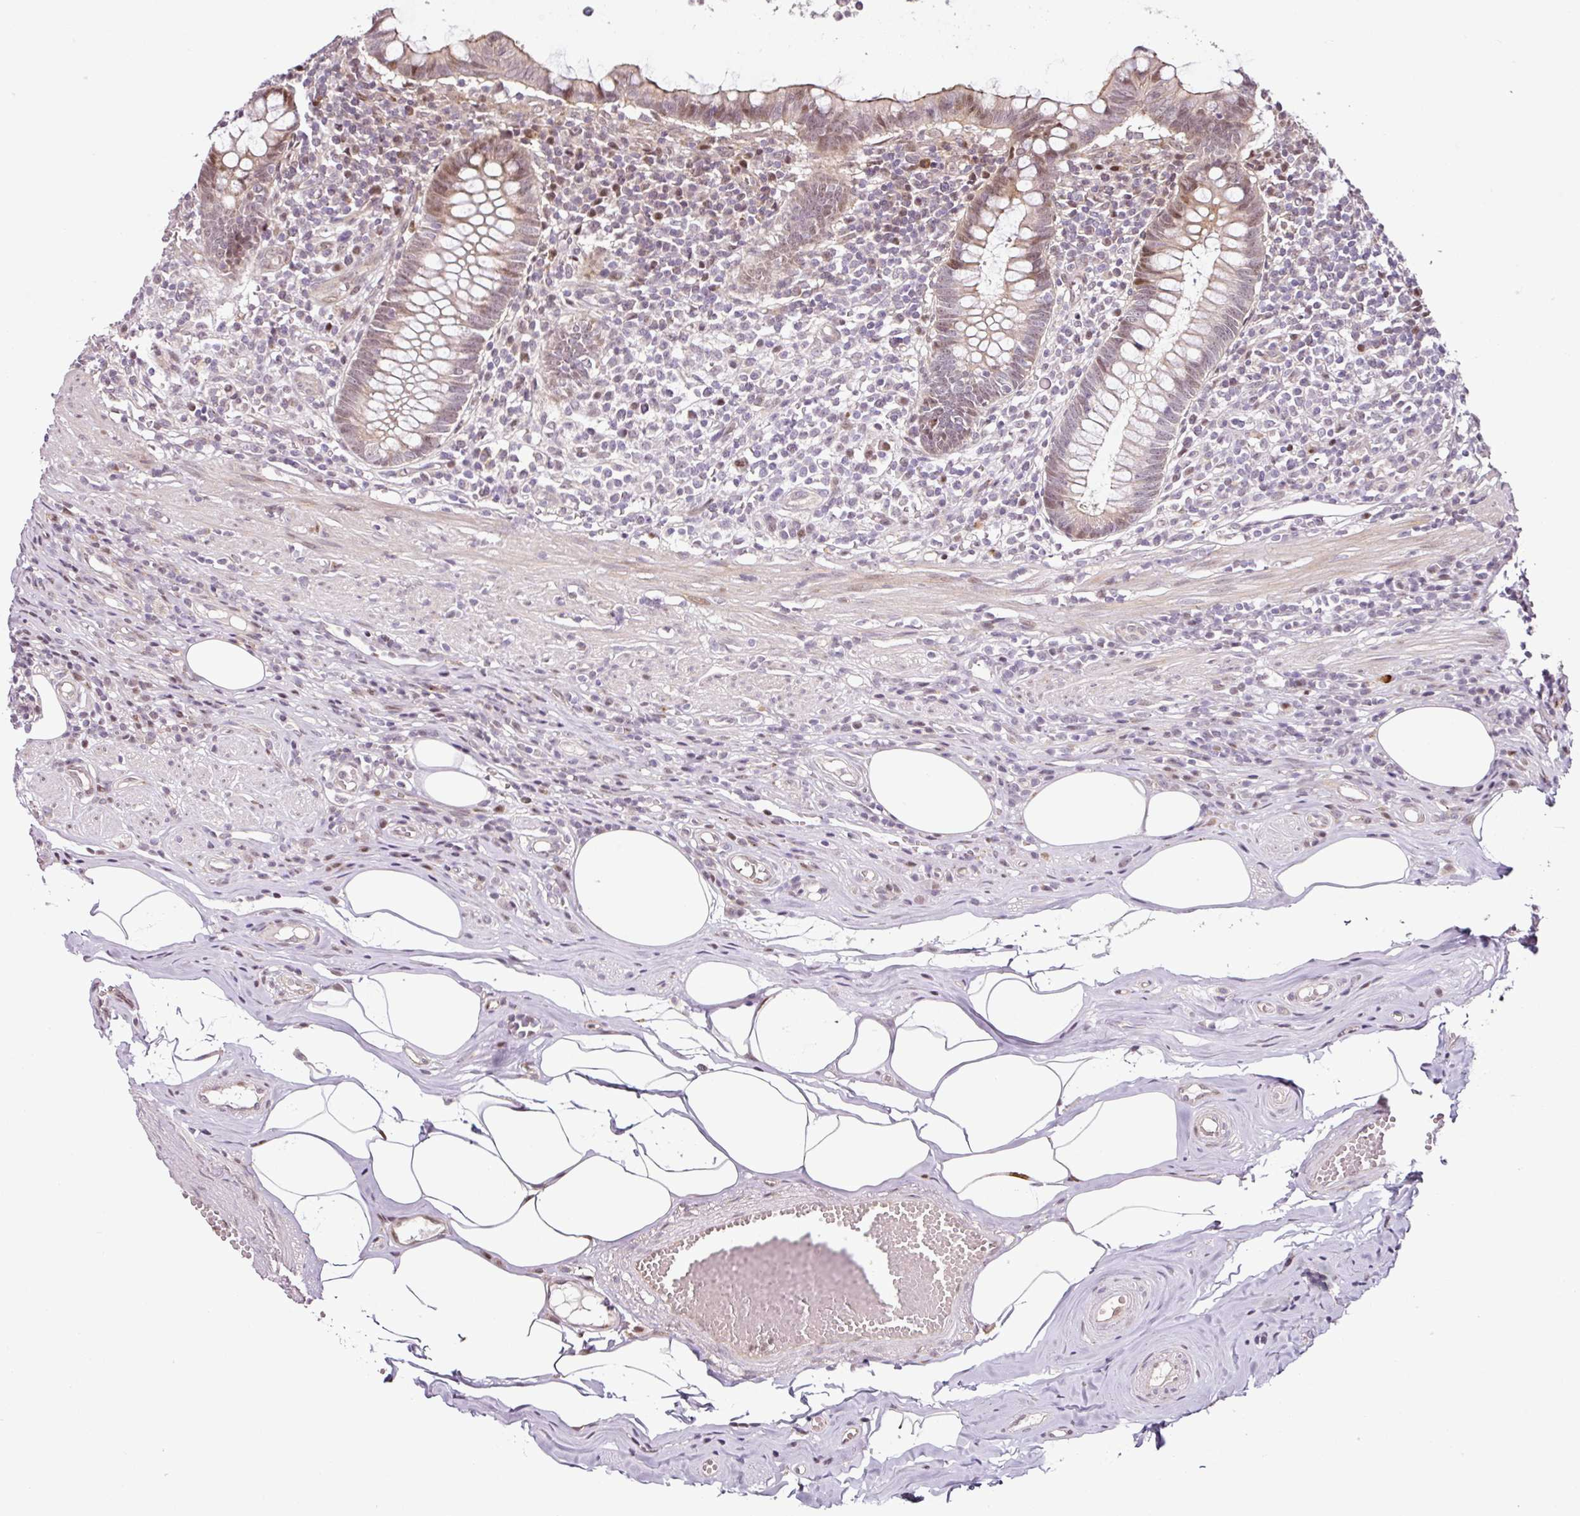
{"staining": {"intensity": "weak", "quantity": "25%-75%", "location": "cytoplasmic/membranous,nuclear"}, "tissue": "appendix", "cell_type": "Glandular cells", "image_type": "normal", "snomed": [{"axis": "morphology", "description": "Normal tissue, NOS"}, {"axis": "topography", "description": "Appendix"}], "caption": "Immunohistochemistry image of normal appendix stained for a protein (brown), which displays low levels of weak cytoplasmic/membranous,nuclear expression in about 25%-75% of glandular cells.", "gene": "COPRS", "patient": {"sex": "female", "age": 56}}